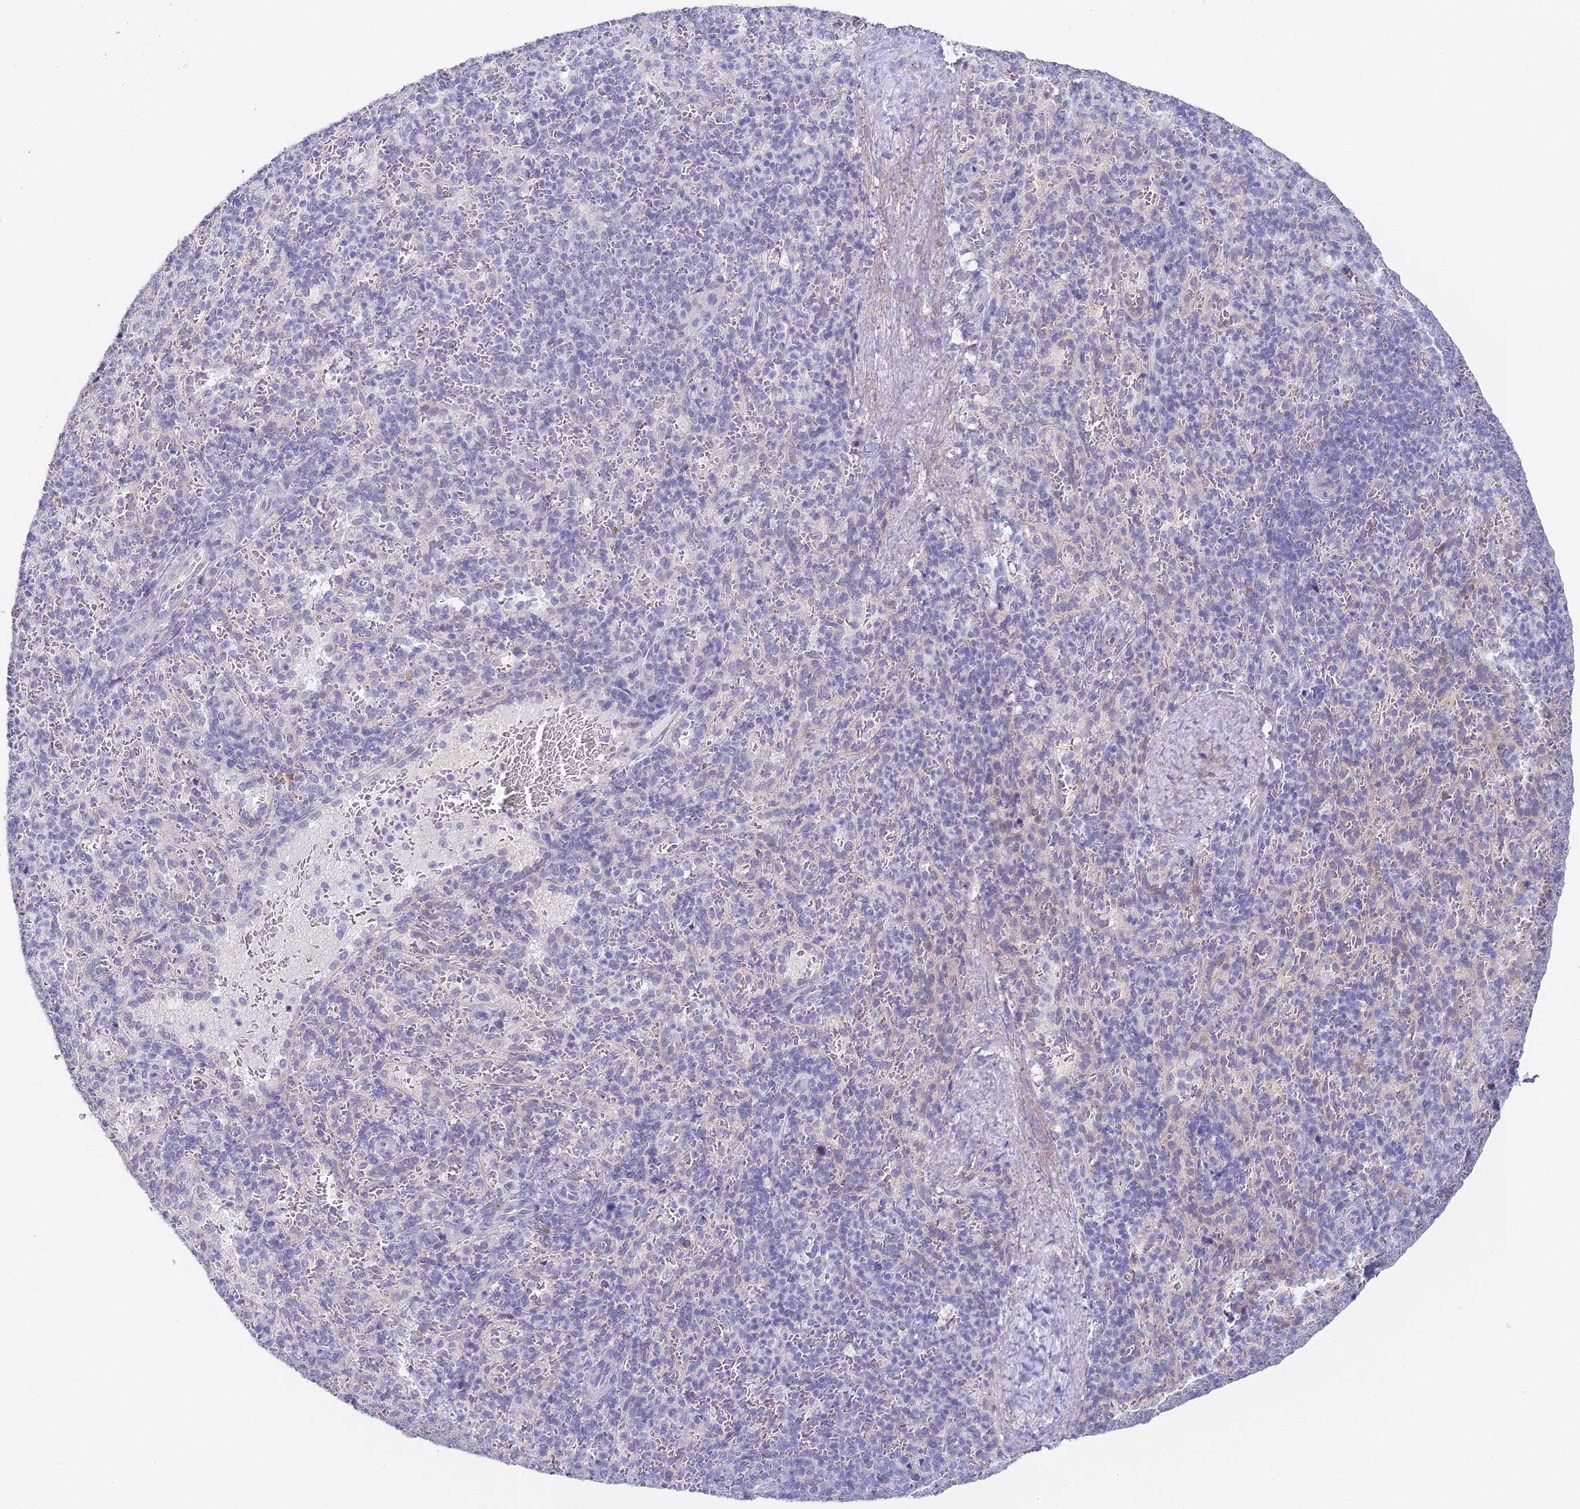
{"staining": {"intensity": "negative", "quantity": "none", "location": "none"}, "tissue": "spleen", "cell_type": "Cells in red pulp", "image_type": "normal", "snomed": [{"axis": "morphology", "description": "Normal tissue, NOS"}, {"axis": "topography", "description": "Spleen"}], "caption": "High magnification brightfield microscopy of unremarkable spleen stained with DAB (3,3'-diaminobenzidine) (brown) and counterstained with hematoxylin (blue): cells in red pulp show no significant expression. The staining is performed using DAB brown chromogen with nuclei counter-stained in using hematoxylin.", "gene": "GJA1", "patient": {"sex": "female", "age": 21}}